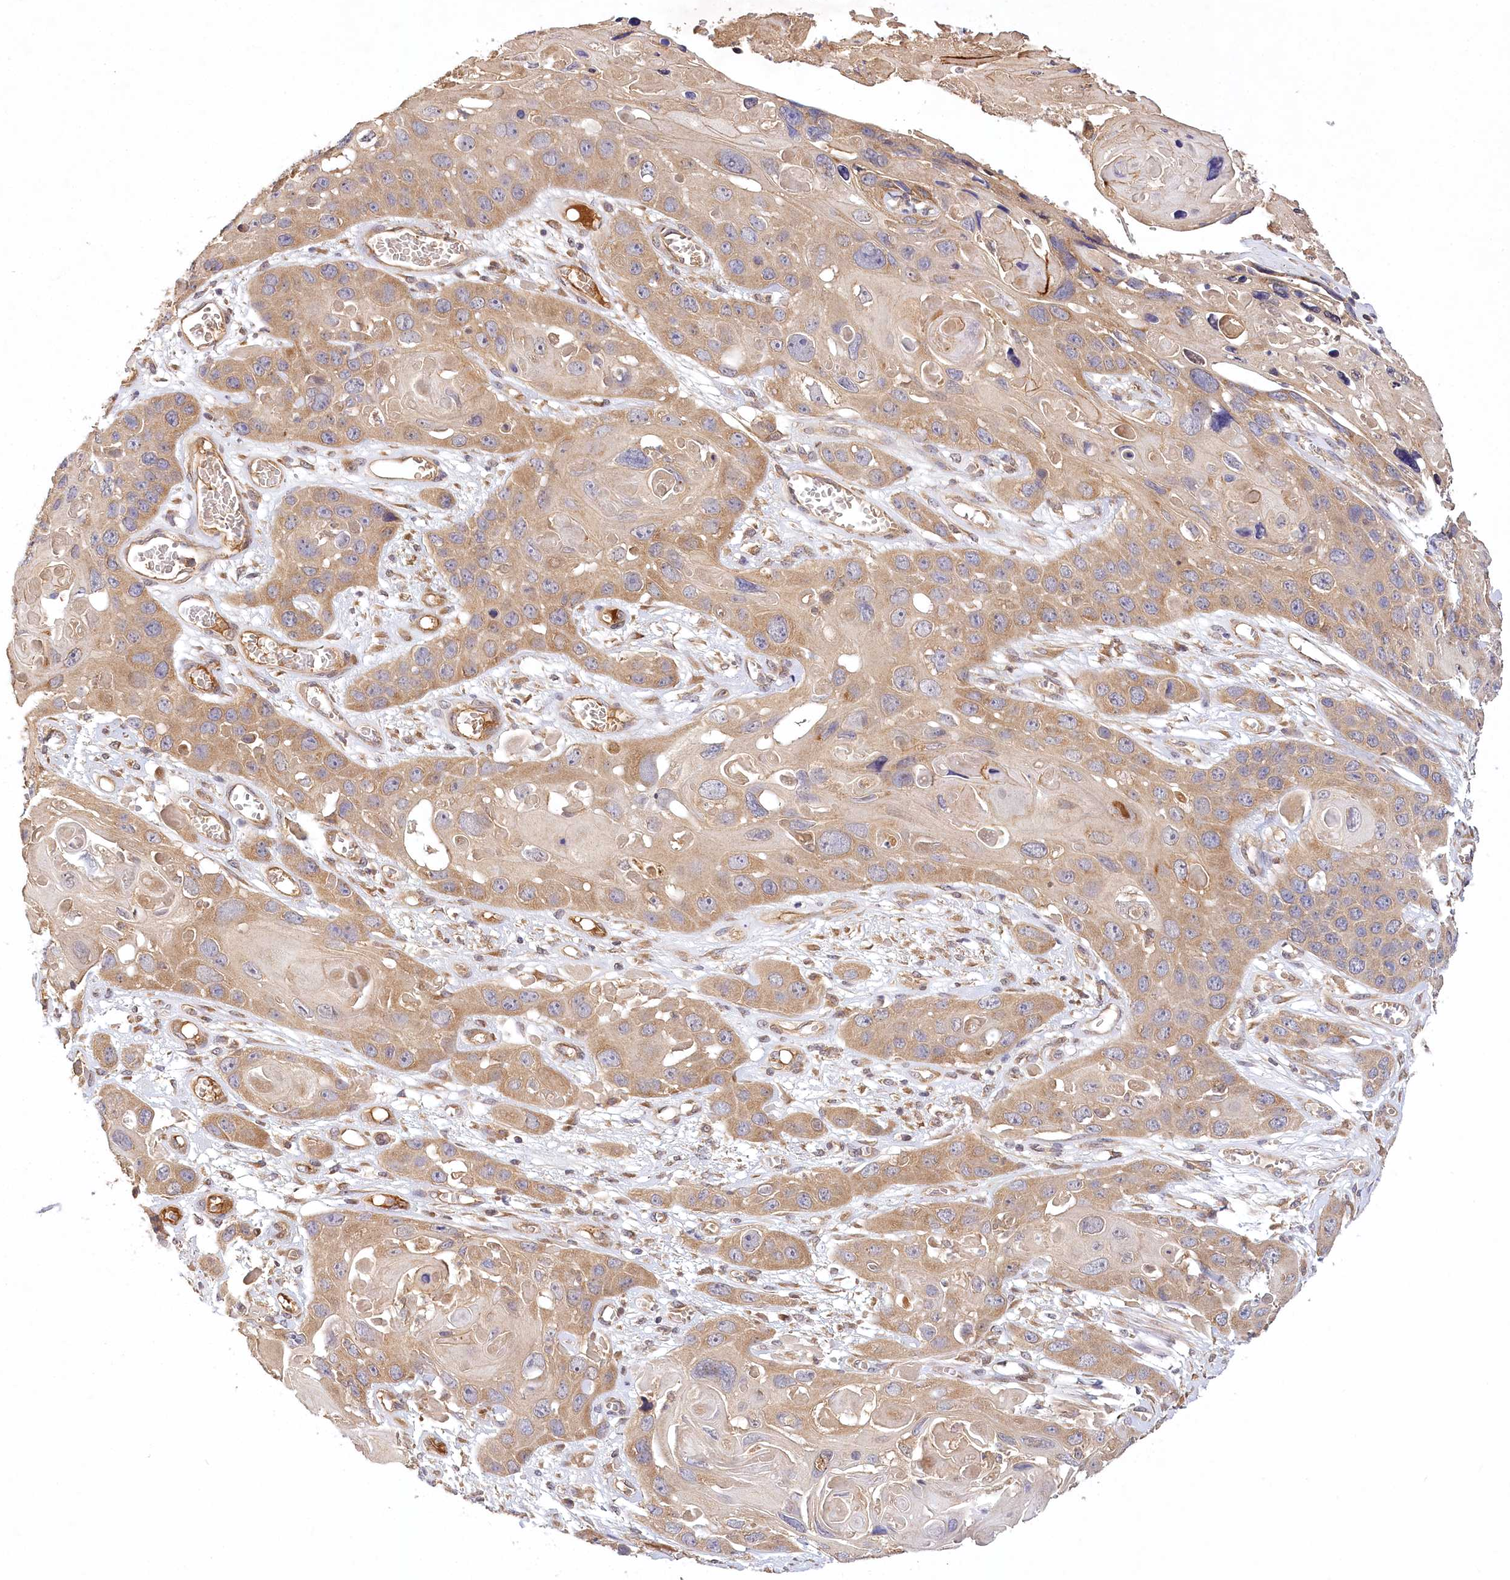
{"staining": {"intensity": "moderate", "quantity": ">75%", "location": "cytoplasmic/membranous"}, "tissue": "skin cancer", "cell_type": "Tumor cells", "image_type": "cancer", "snomed": [{"axis": "morphology", "description": "Squamous cell carcinoma, NOS"}, {"axis": "topography", "description": "Skin"}], "caption": "Protein expression analysis of skin cancer exhibits moderate cytoplasmic/membranous staining in about >75% of tumor cells.", "gene": "LSS", "patient": {"sex": "male", "age": 55}}